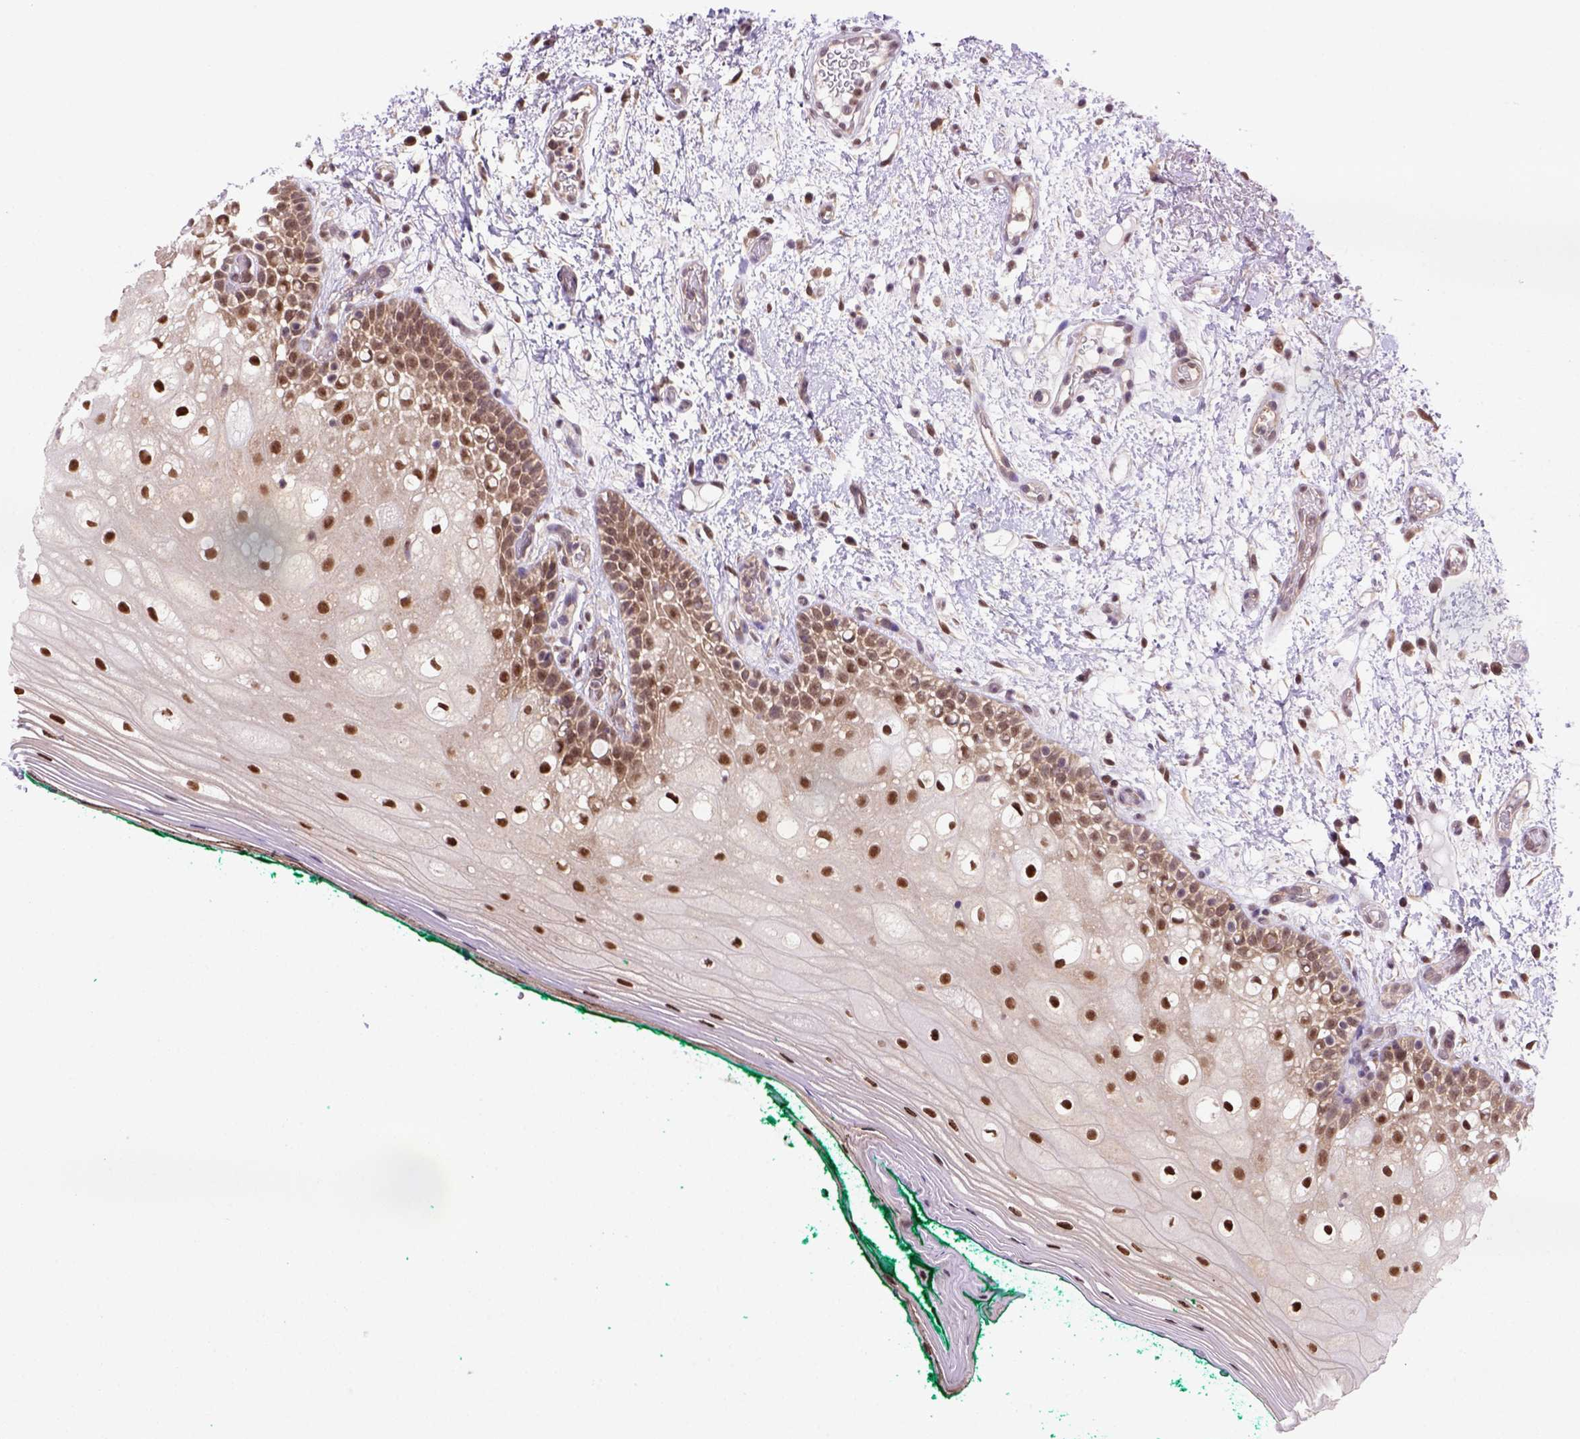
{"staining": {"intensity": "strong", "quantity": ">75%", "location": "nuclear"}, "tissue": "oral mucosa", "cell_type": "Squamous epithelial cells", "image_type": "normal", "snomed": [{"axis": "morphology", "description": "Normal tissue, NOS"}, {"axis": "topography", "description": "Oral tissue"}], "caption": "A high-resolution photomicrograph shows immunohistochemistry staining of normal oral mucosa, which shows strong nuclear expression in approximately >75% of squamous epithelial cells.", "gene": "PSMC2", "patient": {"sex": "female", "age": 83}}